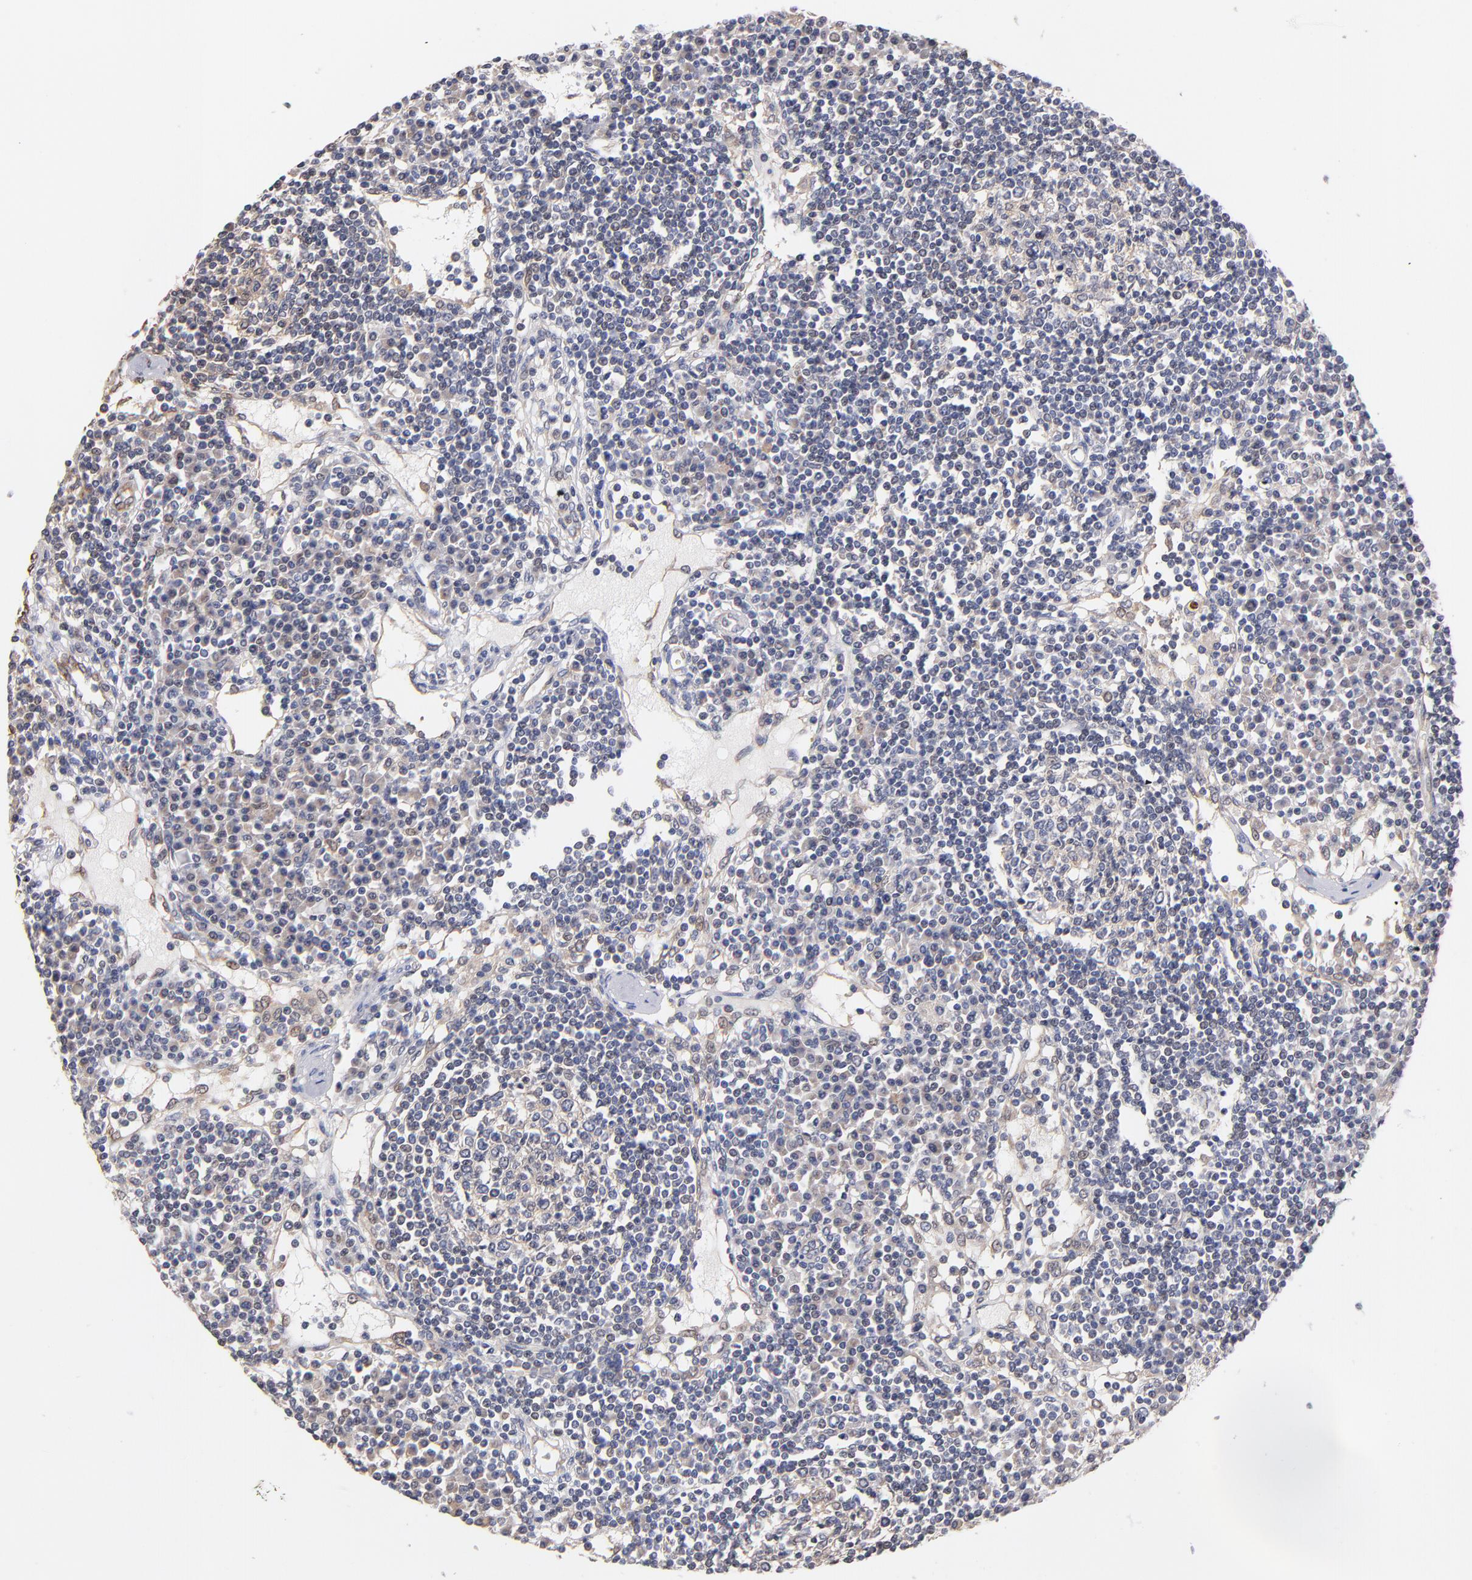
{"staining": {"intensity": "weak", "quantity": ">75%", "location": "cytoplasmic/membranous"}, "tissue": "lymph node", "cell_type": "Germinal center cells", "image_type": "normal", "snomed": [{"axis": "morphology", "description": "Normal tissue, NOS"}, {"axis": "topography", "description": "Lymph node"}], "caption": "Immunohistochemistry (IHC) photomicrograph of unremarkable lymph node: human lymph node stained using immunohistochemistry (IHC) exhibits low levels of weak protein expression localized specifically in the cytoplasmic/membranous of germinal center cells, appearing as a cytoplasmic/membranous brown color.", "gene": "GMFB", "patient": {"sex": "female", "age": 62}}